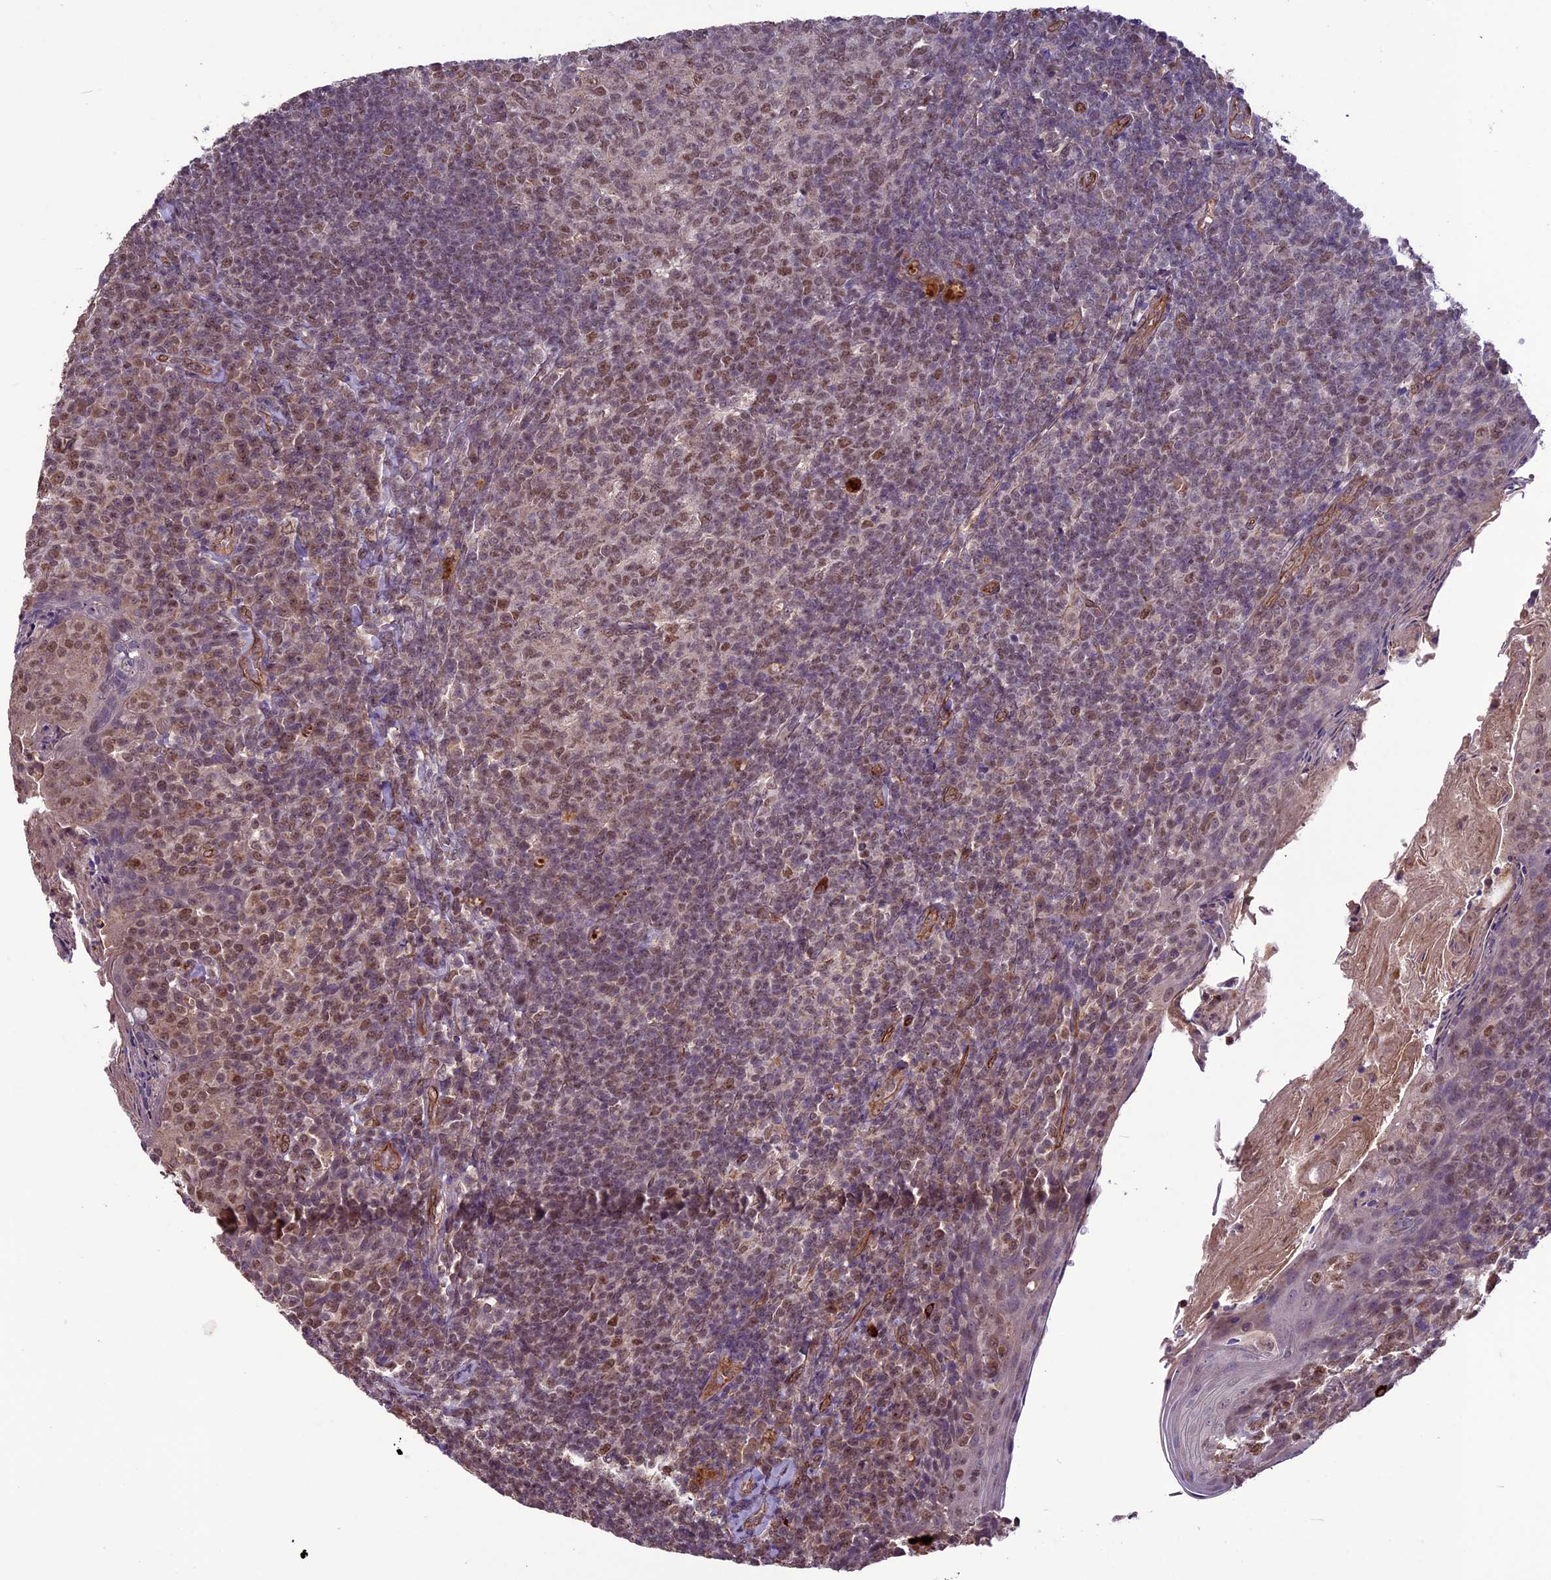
{"staining": {"intensity": "moderate", "quantity": "25%-75%", "location": "nuclear"}, "tissue": "tonsil", "cell_type": "Germinal center cells", "image_type": "normal", "snomed": [{"axis": "morphology", "description": "Normal tissue, NOS"}, {"axis": "topography", "description": "Tonsil"}], "caption": "Unremarkable tonsil displays moderate nuclear expression in approximately 25%-75% of germinal center cells, visualized by immunohistochemistry.", "gene": "C3orf70", "patient": {"sex": "female", "age": 10}}